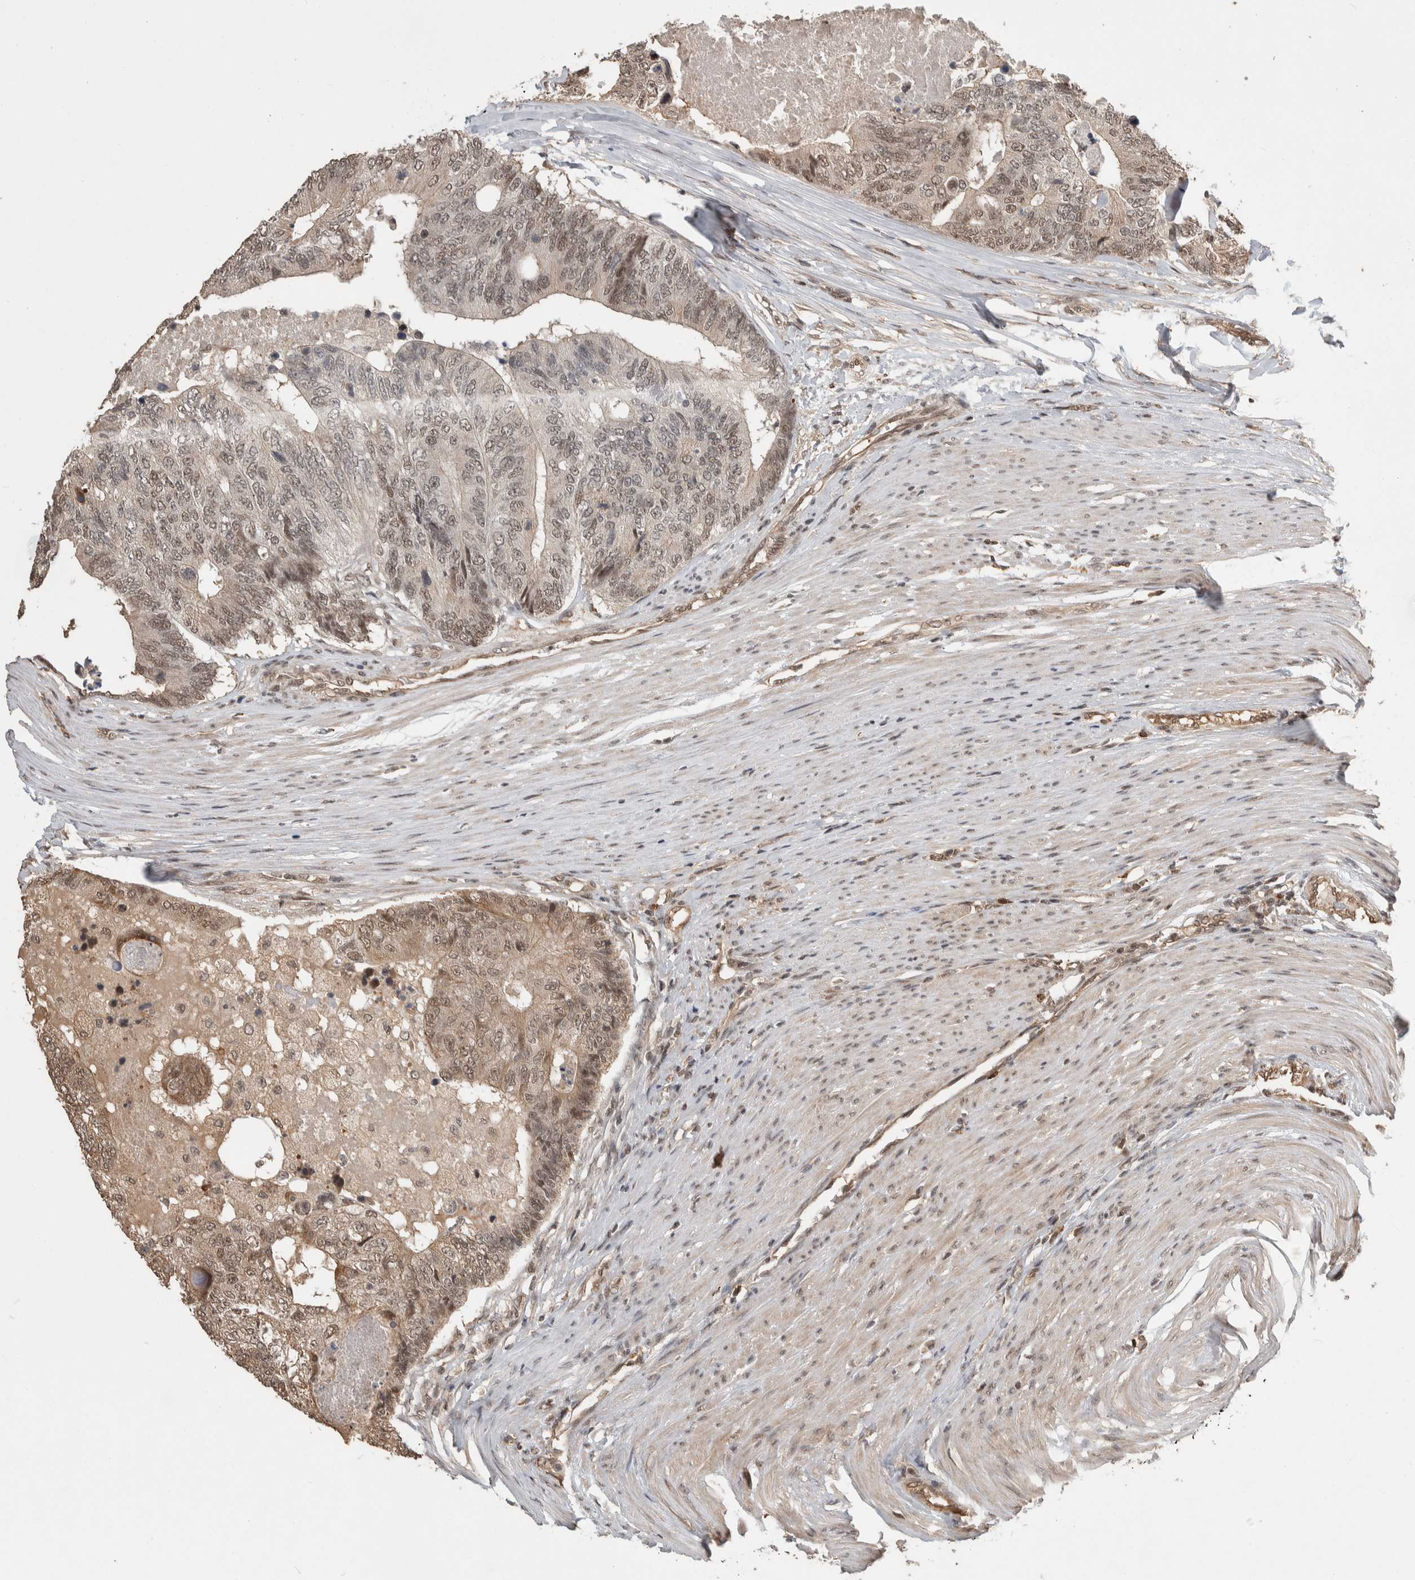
{"staining": {"intensity": "weak", "quantity": ">75%", "location": "cytoplasmic/membranous,nuclear"}, "tissue": "colorectal cancer", "cell_type": "Tumor cells", "image_type": "cancer", "snomed": [{"axis": "morphology", "description": "Adenocarcinoma, NOS"}, {"axis": "topography", "description": "Colon"}], "caption": "The image exhibits staining of colorectal cancer (adenocarcinoma), revealing weak cytoplasmic/membranous and nuclear protein positivity (brown color) within tumor cells. (DAB (3,3'-diaminobenzidine) IHC with brightfield microscopy, high magnification).", "gene": "ZNF592", "patient": {"sex": "female", "age": 67}}